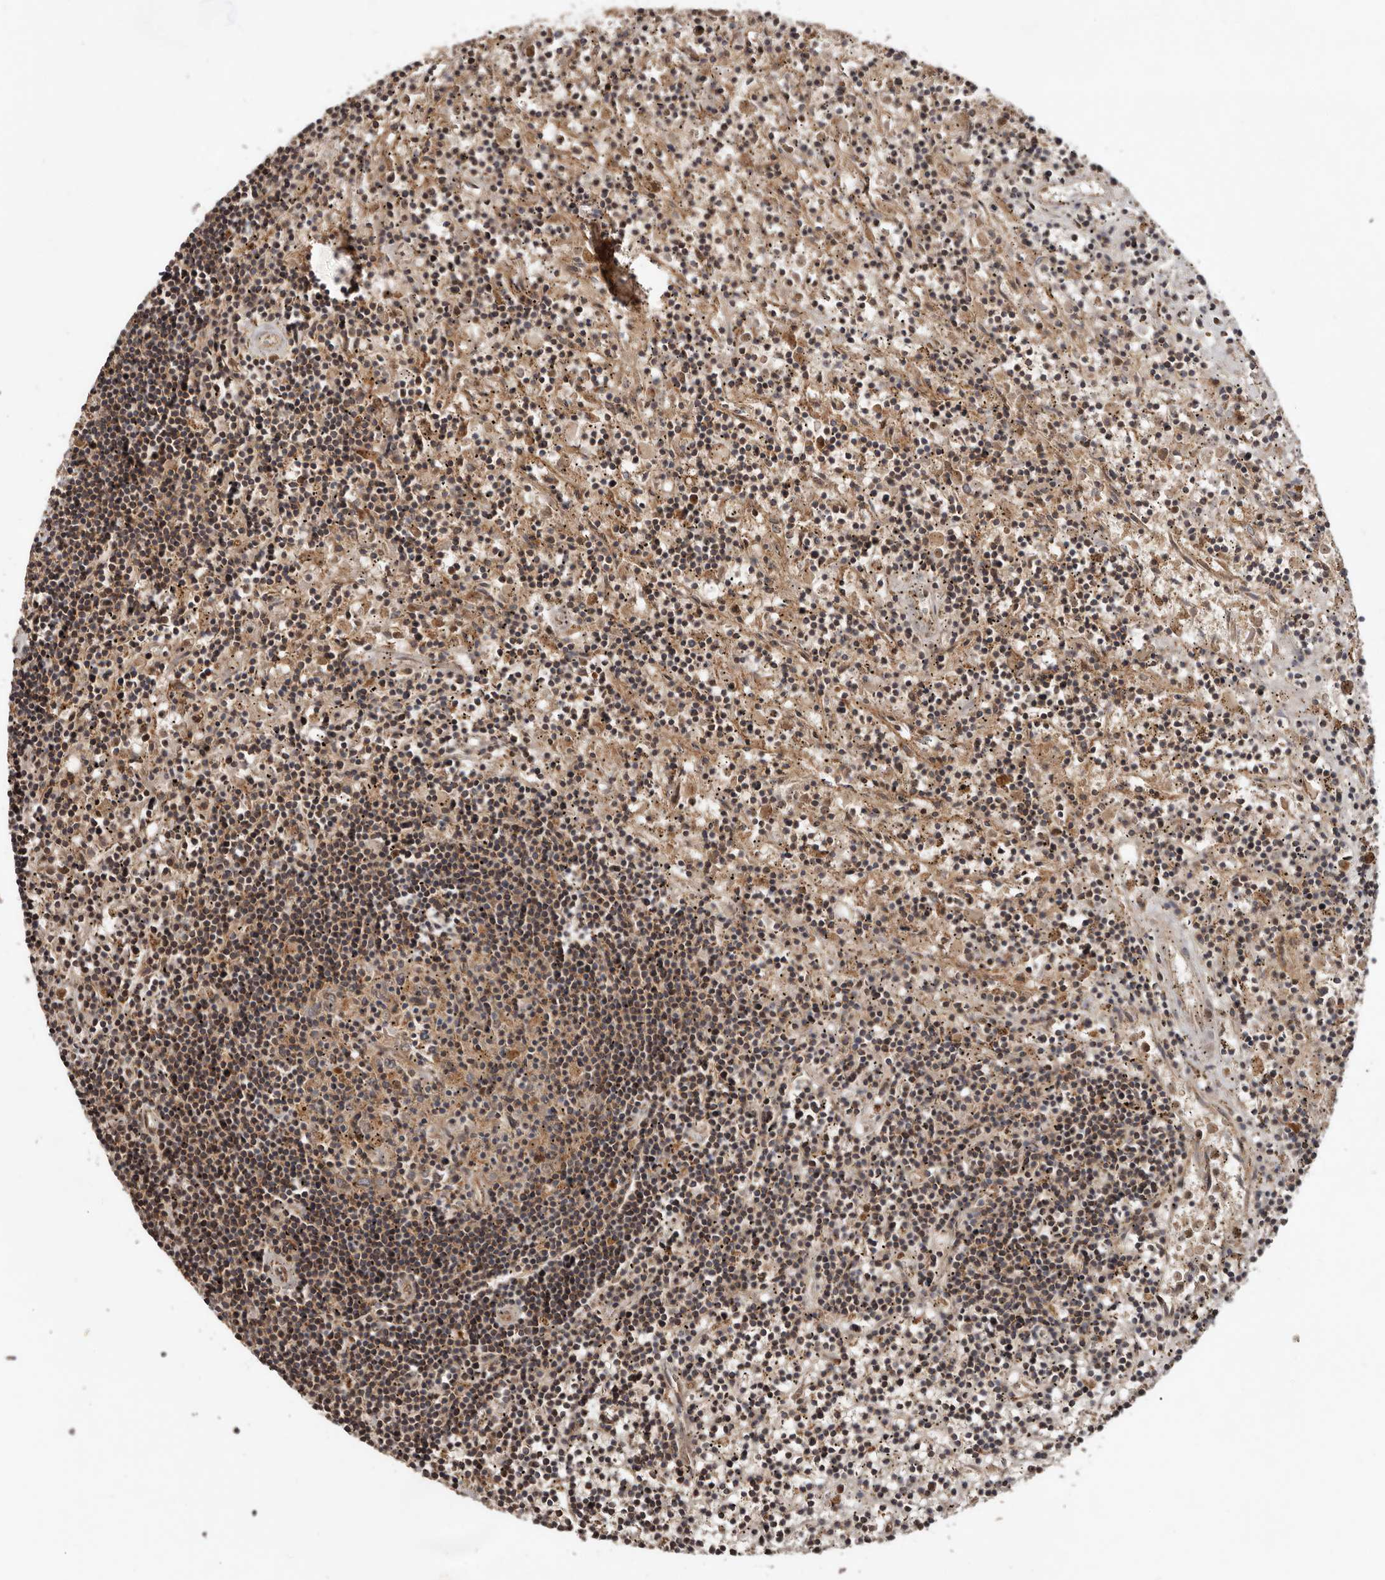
{"staining": {"intensity": "weak", "quantity": ">75%", "location": "cytoplasmic/membranous"}, "tissue": "lymphoma", "cell_type": "Tumor cells", "image_type": "cancer", "snomed": [{"axis": "morphology", "description": "Malignant lymphoma, non-Hodgkin's type, Low grade"}, {"axis": "topography", "description": "Spleen"}], "caption": "This is a photomicrograph of immunohistochemistry (IHC) staining of malignant lymphoma, non-Hodgkin's type (low-grade), which shows weak staining in the cytoplasmic/membranous of tumor cells.", "gene": "STK36", "patient": {"sex": "male", "age": 76}}